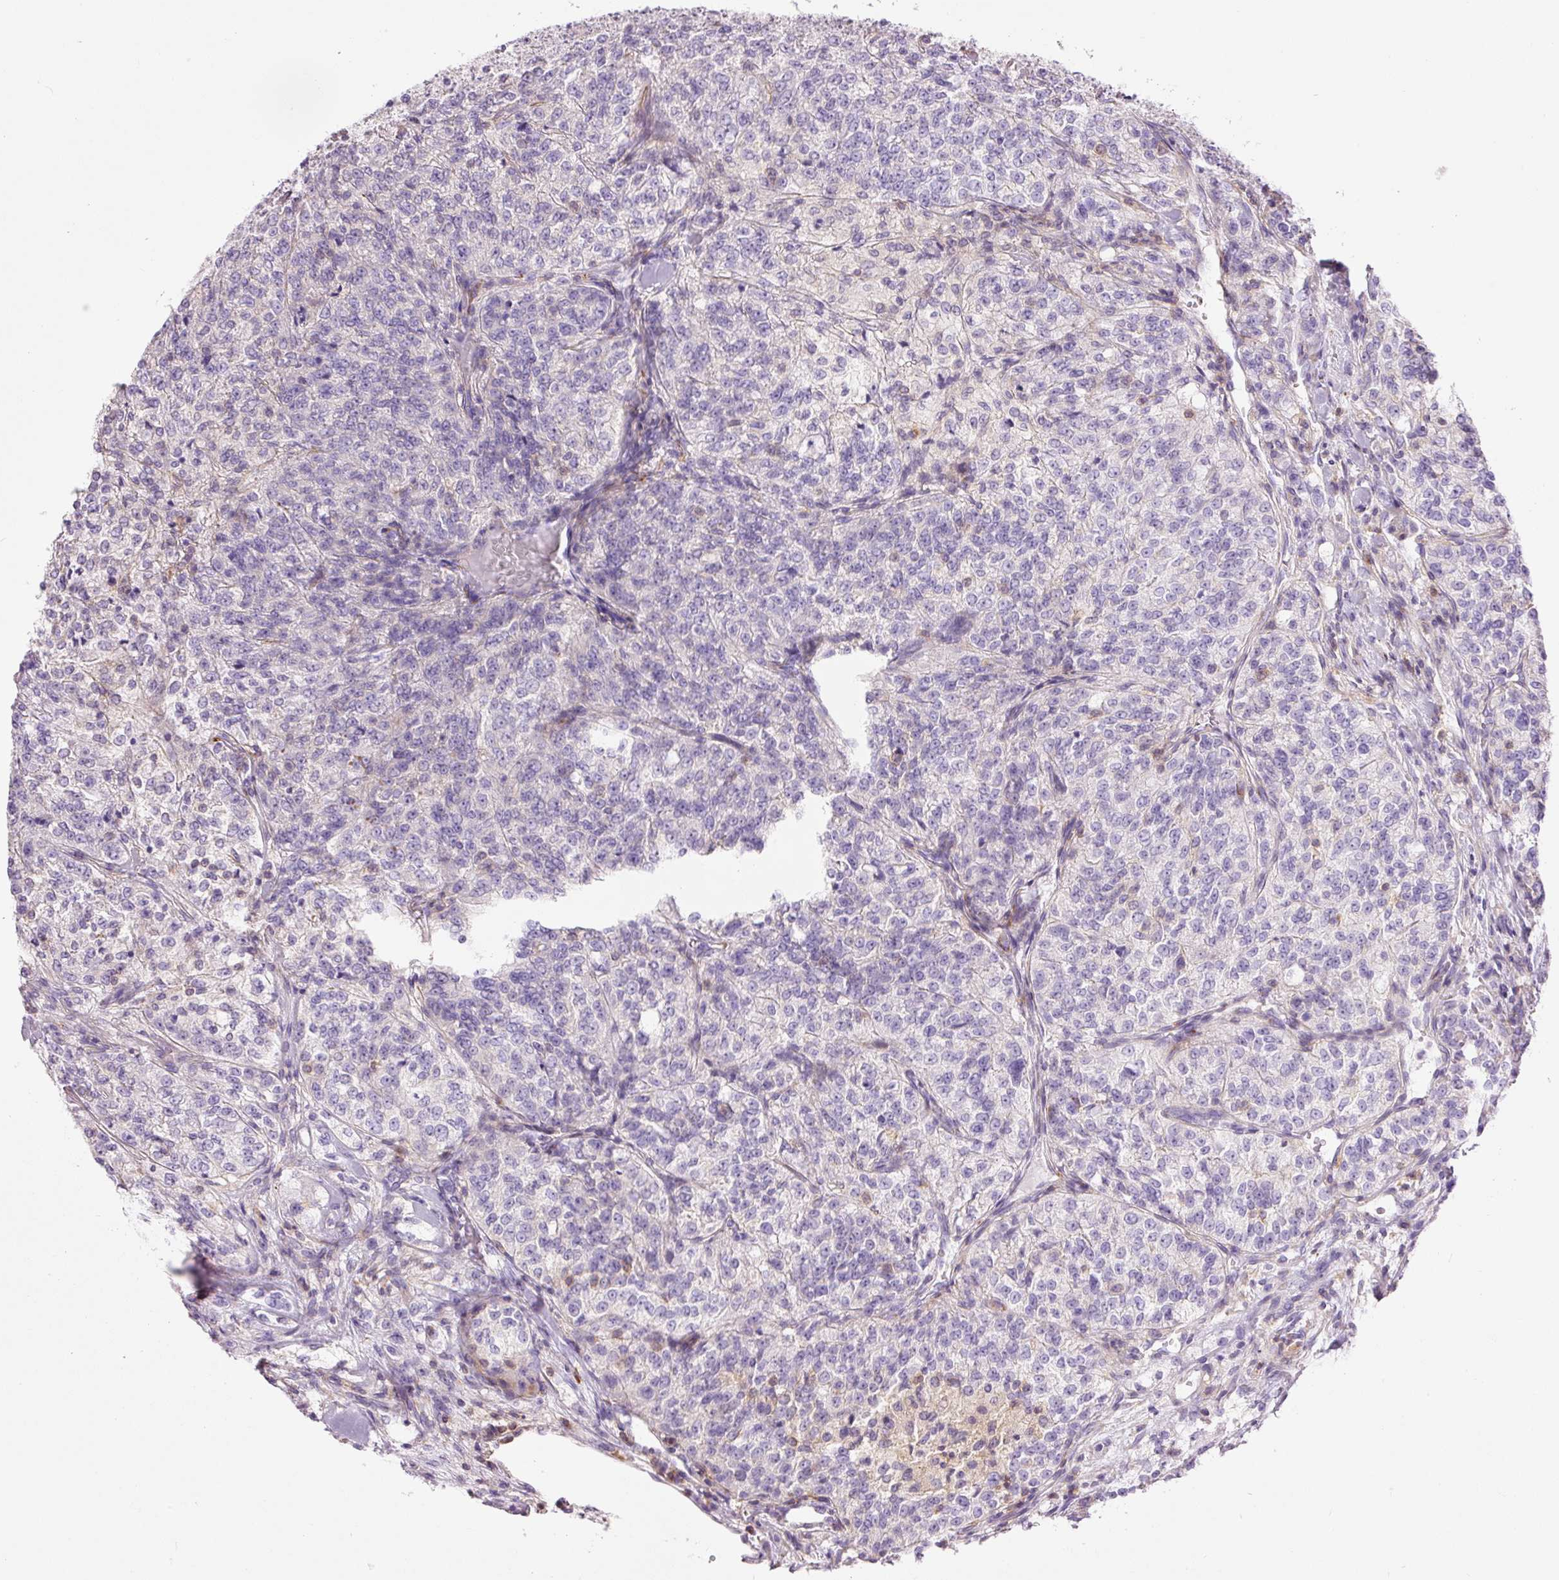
{"staining": {"intensity": "negative", "quantity": "none", "location": "none"}, "tissue": "renal cancer", "cell_type": "Tumor cells", "image_type": "cancer", "snomed": [{"axis": "morphology", "description": "Adenocarcinoma, NOS"}, {"axis": "topography", "description": "Kidney"}], "caption": "An IHC image of adenocarcinoma (renal) is shown. There is no staining in tumor cells of adenocarcinoma (renal).", "gene": "DOK6", "patient": {"sex": "female", "age": 63}}